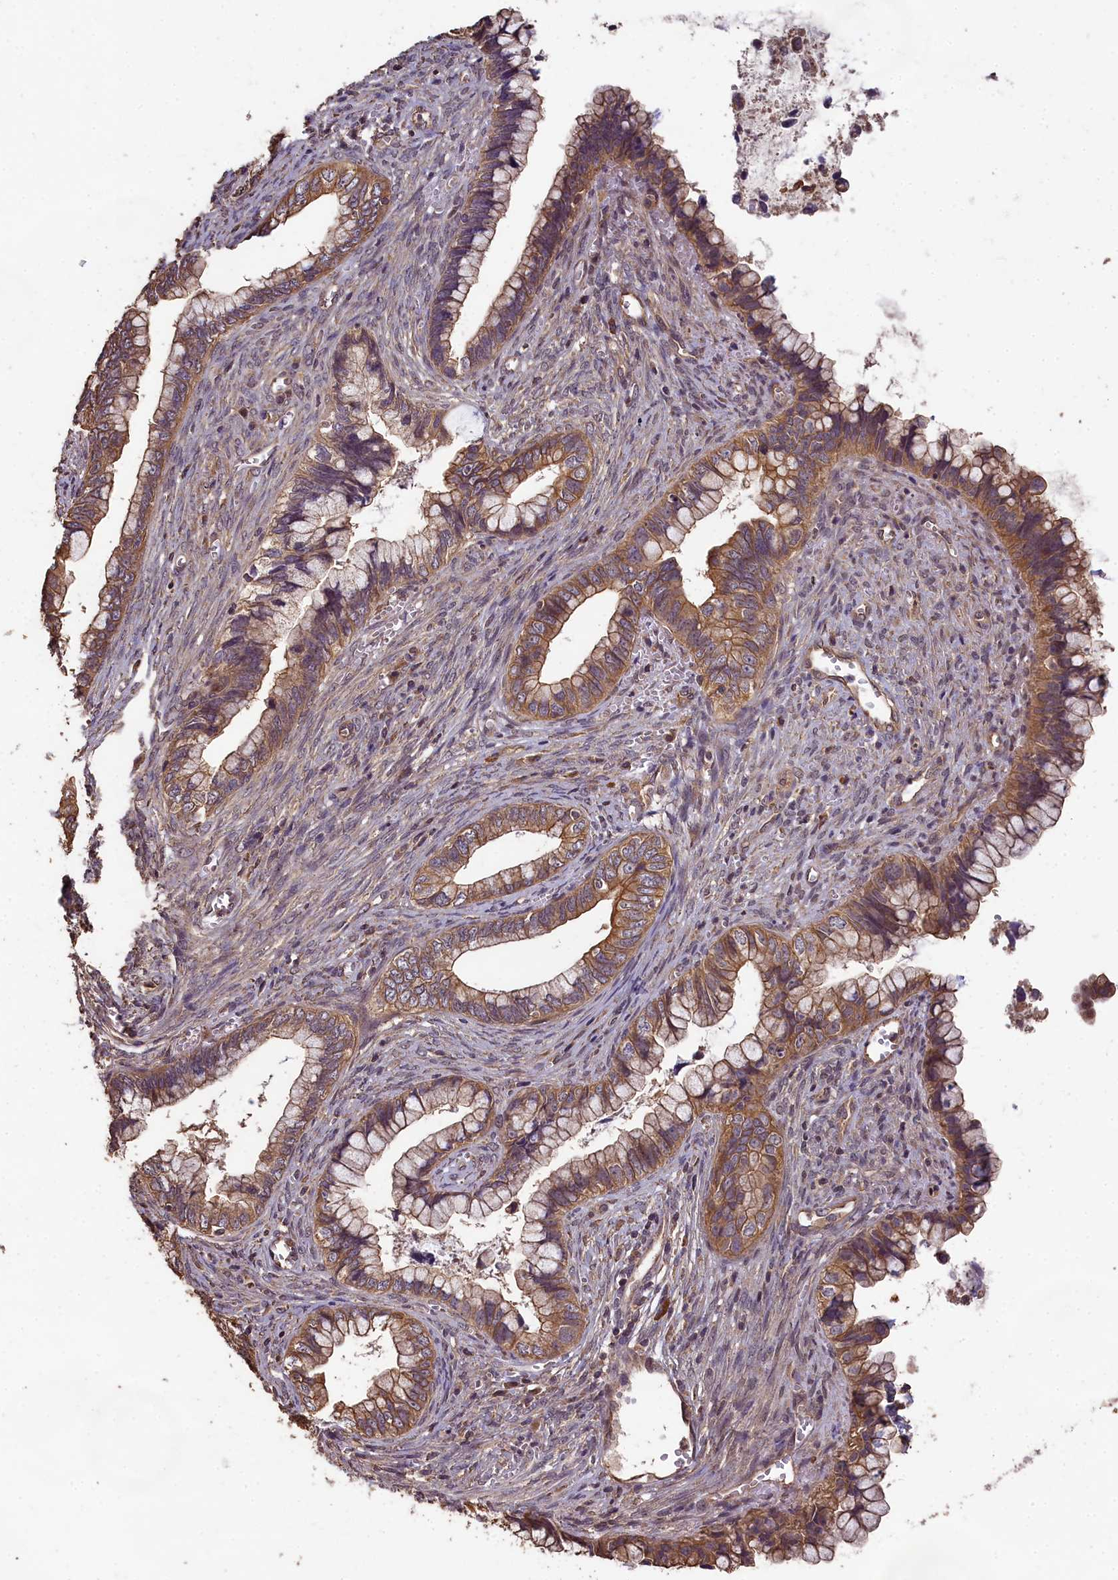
{"staining": {"intensity": "moderate", "quantity": ">75%", "location": "cytoplasmic/membranous"}, "tissue": "cervical cancer", "cell_type": "Tumor cells", "image_type": "cancer", "snomed": [{"axis": "morphology", "description": "Adenocarcinoma, NOS"}, {"axis": "topography", "description": "Cervix"}], "caption": "Protein staining of cervical adenocarcinoma tissue exhibits moderate cytoplasmic/membranous positivity in approximately >75% of tumor cells.", "gene": "CHD9", "patient": {"sex": "female", "age": 44}}